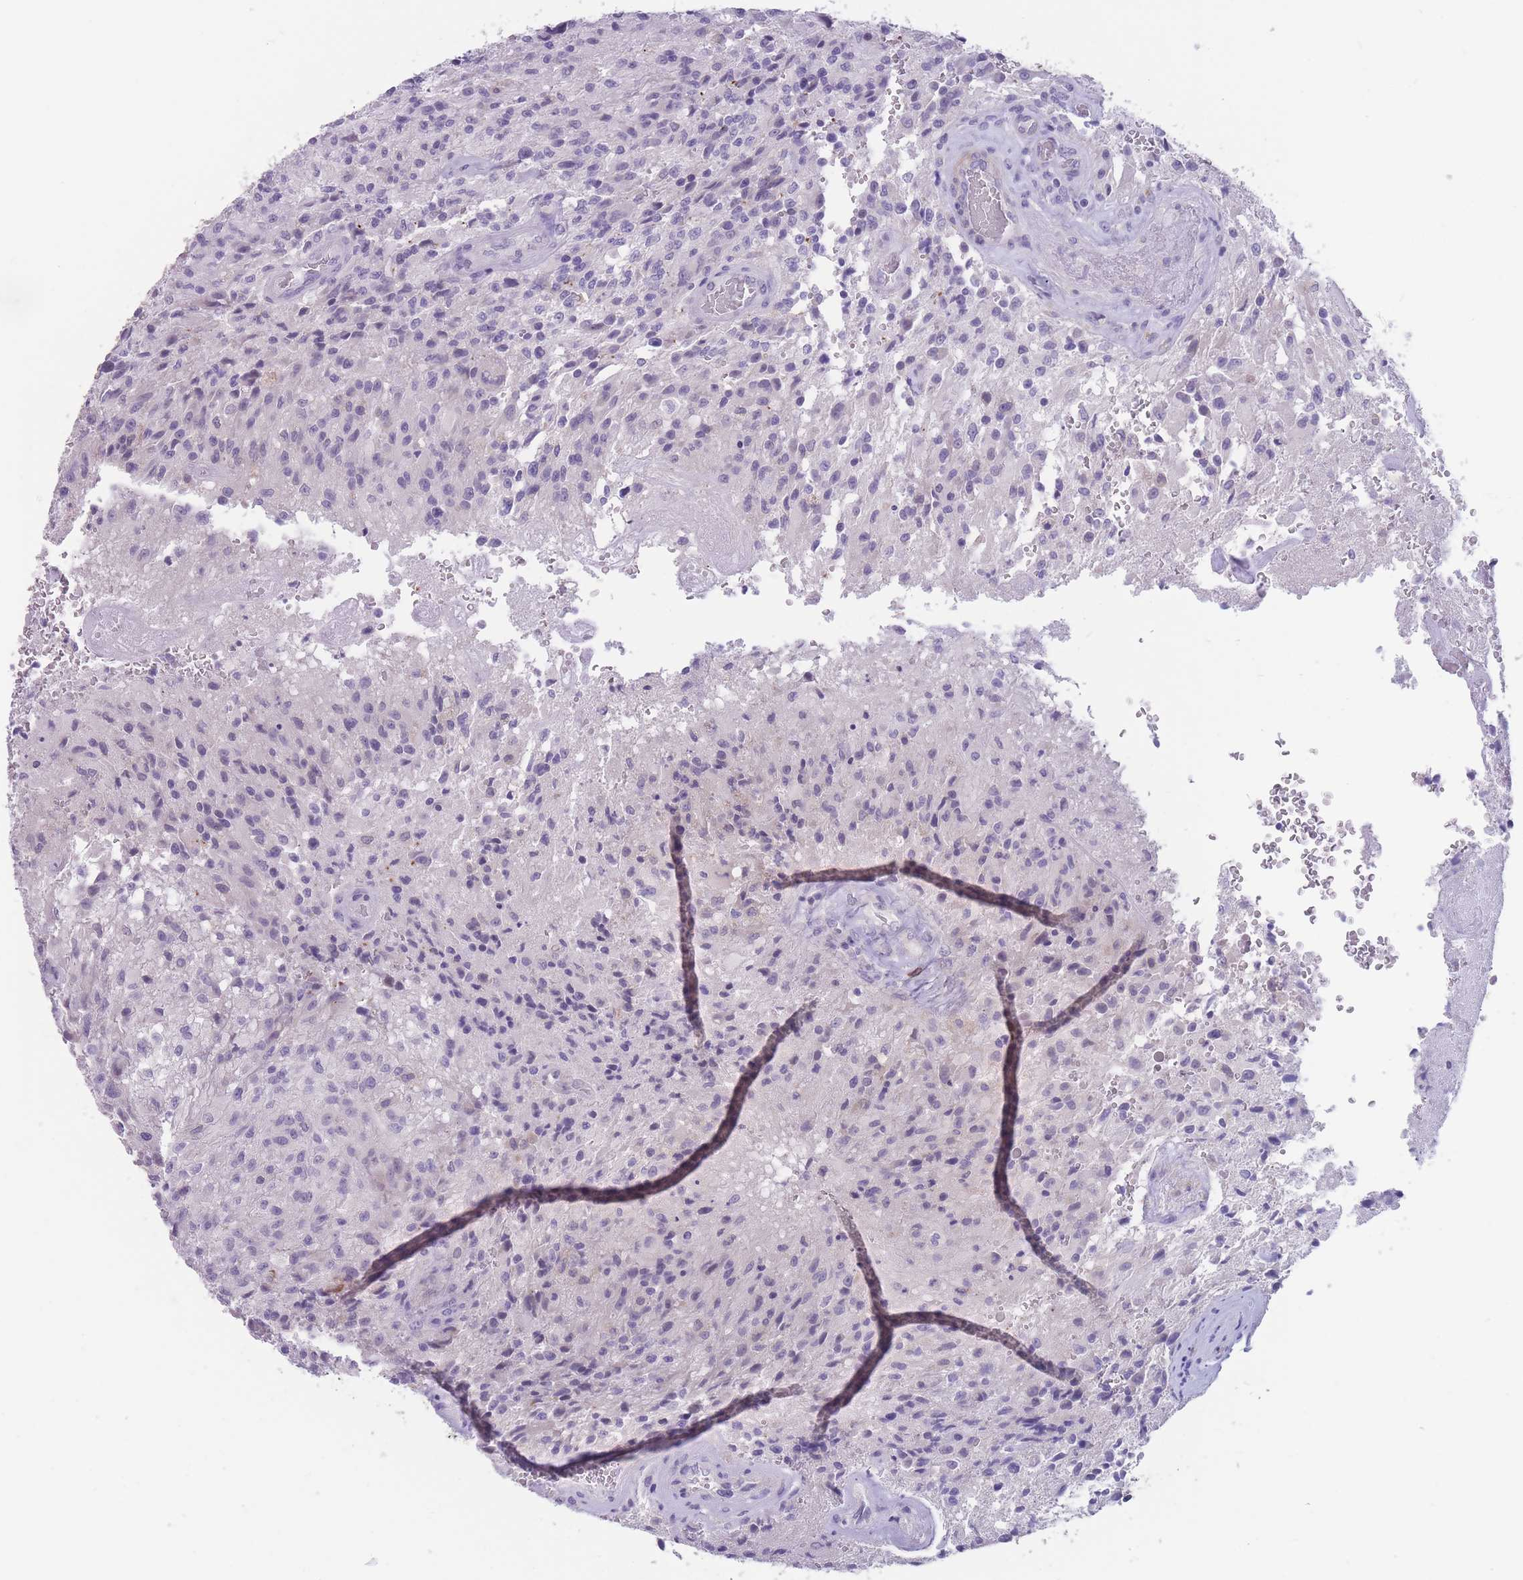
{"staining": {"intensity": "negative", "quantity": "none", "location": "none"}, "tissue": "glioma", "cell_type": "Tumor cells", "image_type": "cancer", "snomed": [{"axis": "morphology", "description": "Normal tissue, NOS"}, {"axis": "morphology", "description": "Glioma, malignant, High grade"}, {"axis": "topography", "description": "Cerebral cortex"}], "caption": "A micrograph of malignant glioma (high-grade) stained for a protein demonstrates no brown staining in tumor cells. (Brightfield microscopy of DAB (3,3'-diaminobenzidine) immunohistochemistry (IHC) at high magnification).", "gene": "DPYD", "patient": {"sex": "male", "age": 56}}